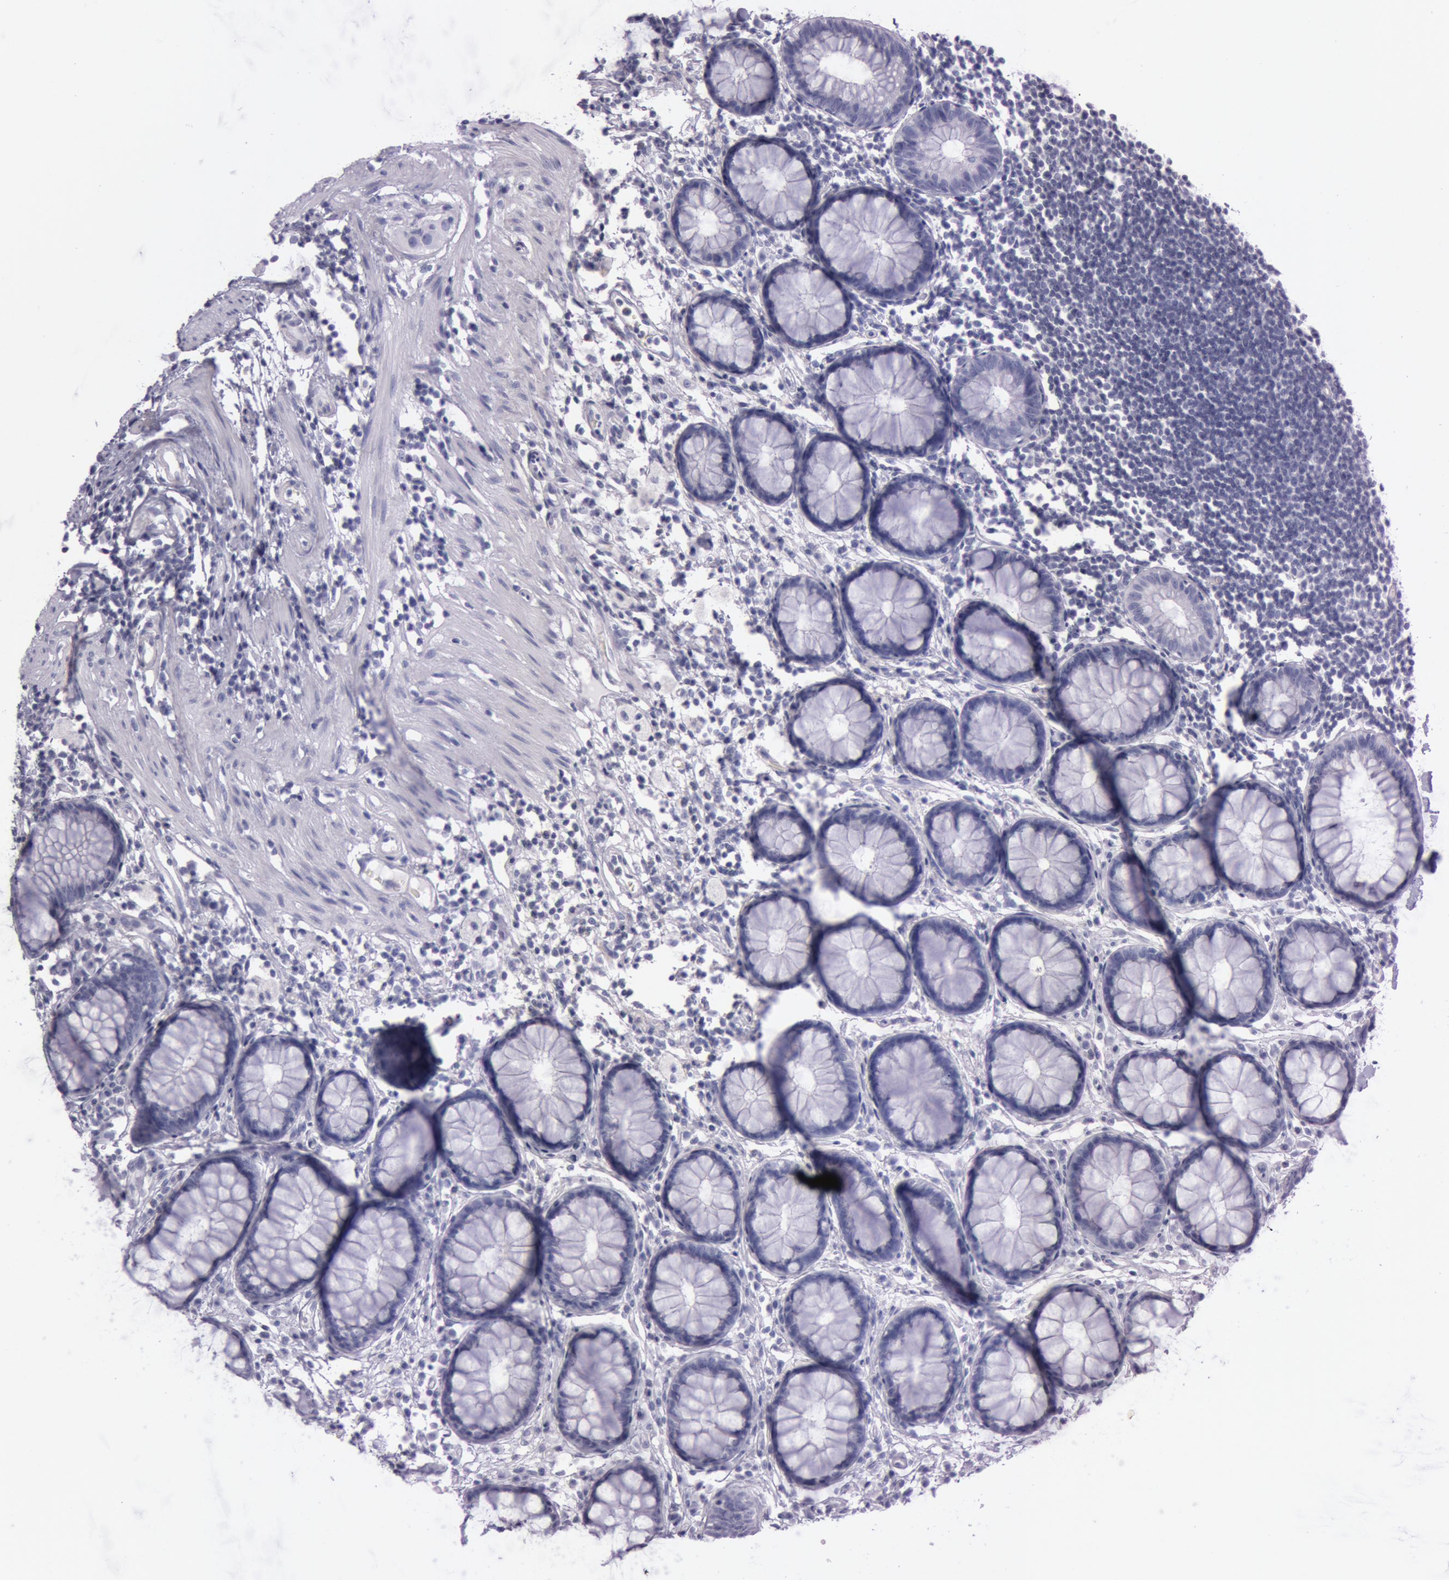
{"staining": {"intensity": "negative", "quantity": "none", "location": "none"}, "tissue": "rectum", "cell_type": "Glandular cells", "image_type": "normal", "snomed": [{"axis": "morphology", "description": "Normal tissue, NOS"}, {"axis": "topography", "description": "Rectum"}], "caption": "A high-resolution micrograph shows immunohistochemistry staining of unremarkable rectum, which demonstrates no significant staining in glandular cells.", "gene": "S100A7", "patient": {"sex": "female", "age": 66}}